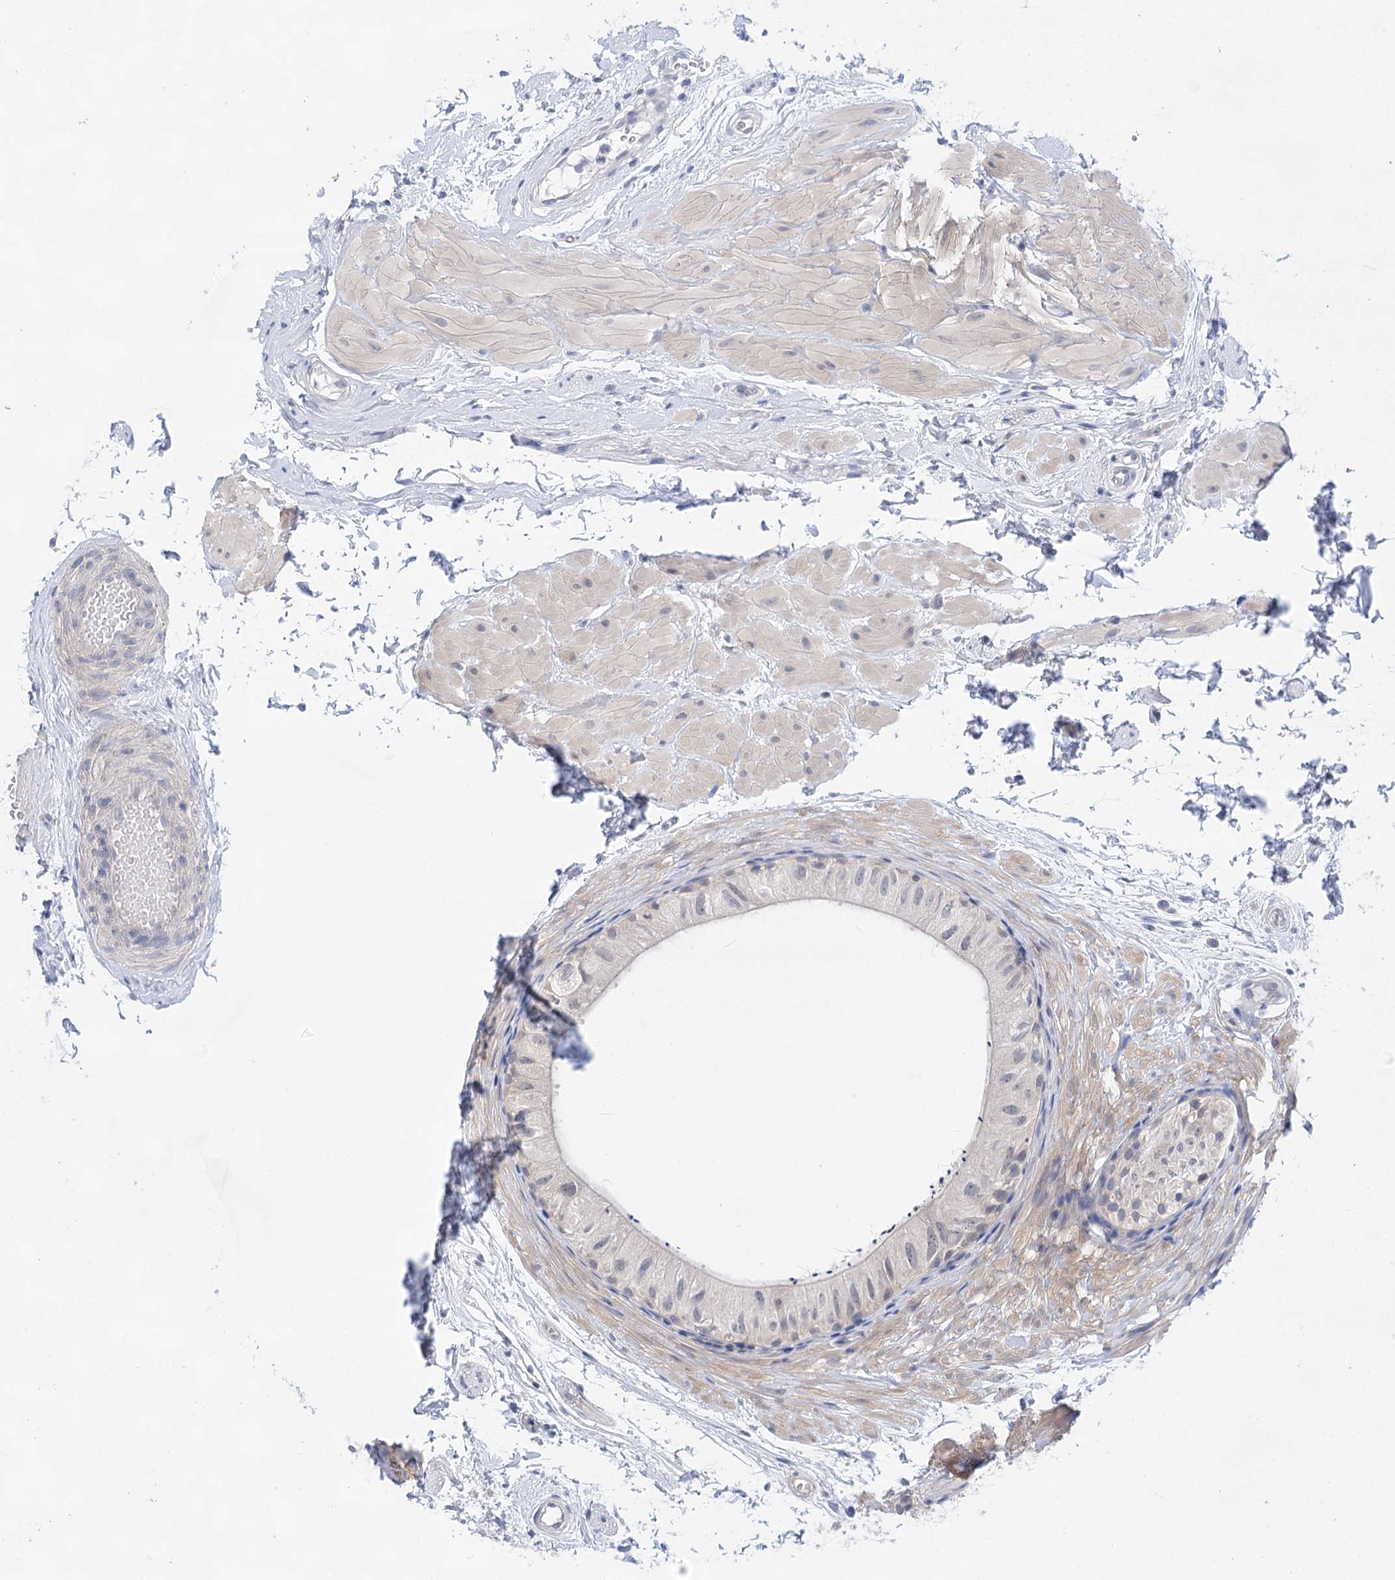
{"staining": {"intensity": "negative", "quantity": "none", "location": "none"}, "tissue": "epididymis", "cell_type": "Glandular cells", "image_type": "normal", "snomed": [{"axis": "morphology", "description": "Normal tissue, NOS"}, {"axis": "topography", "description": "Epididymis"}], "caption": "This is an IHC image of benign epididymis. There is no expression in glandular cells.", "gene": "LALBA", "patient": {"sex": "male", "age": 50}}